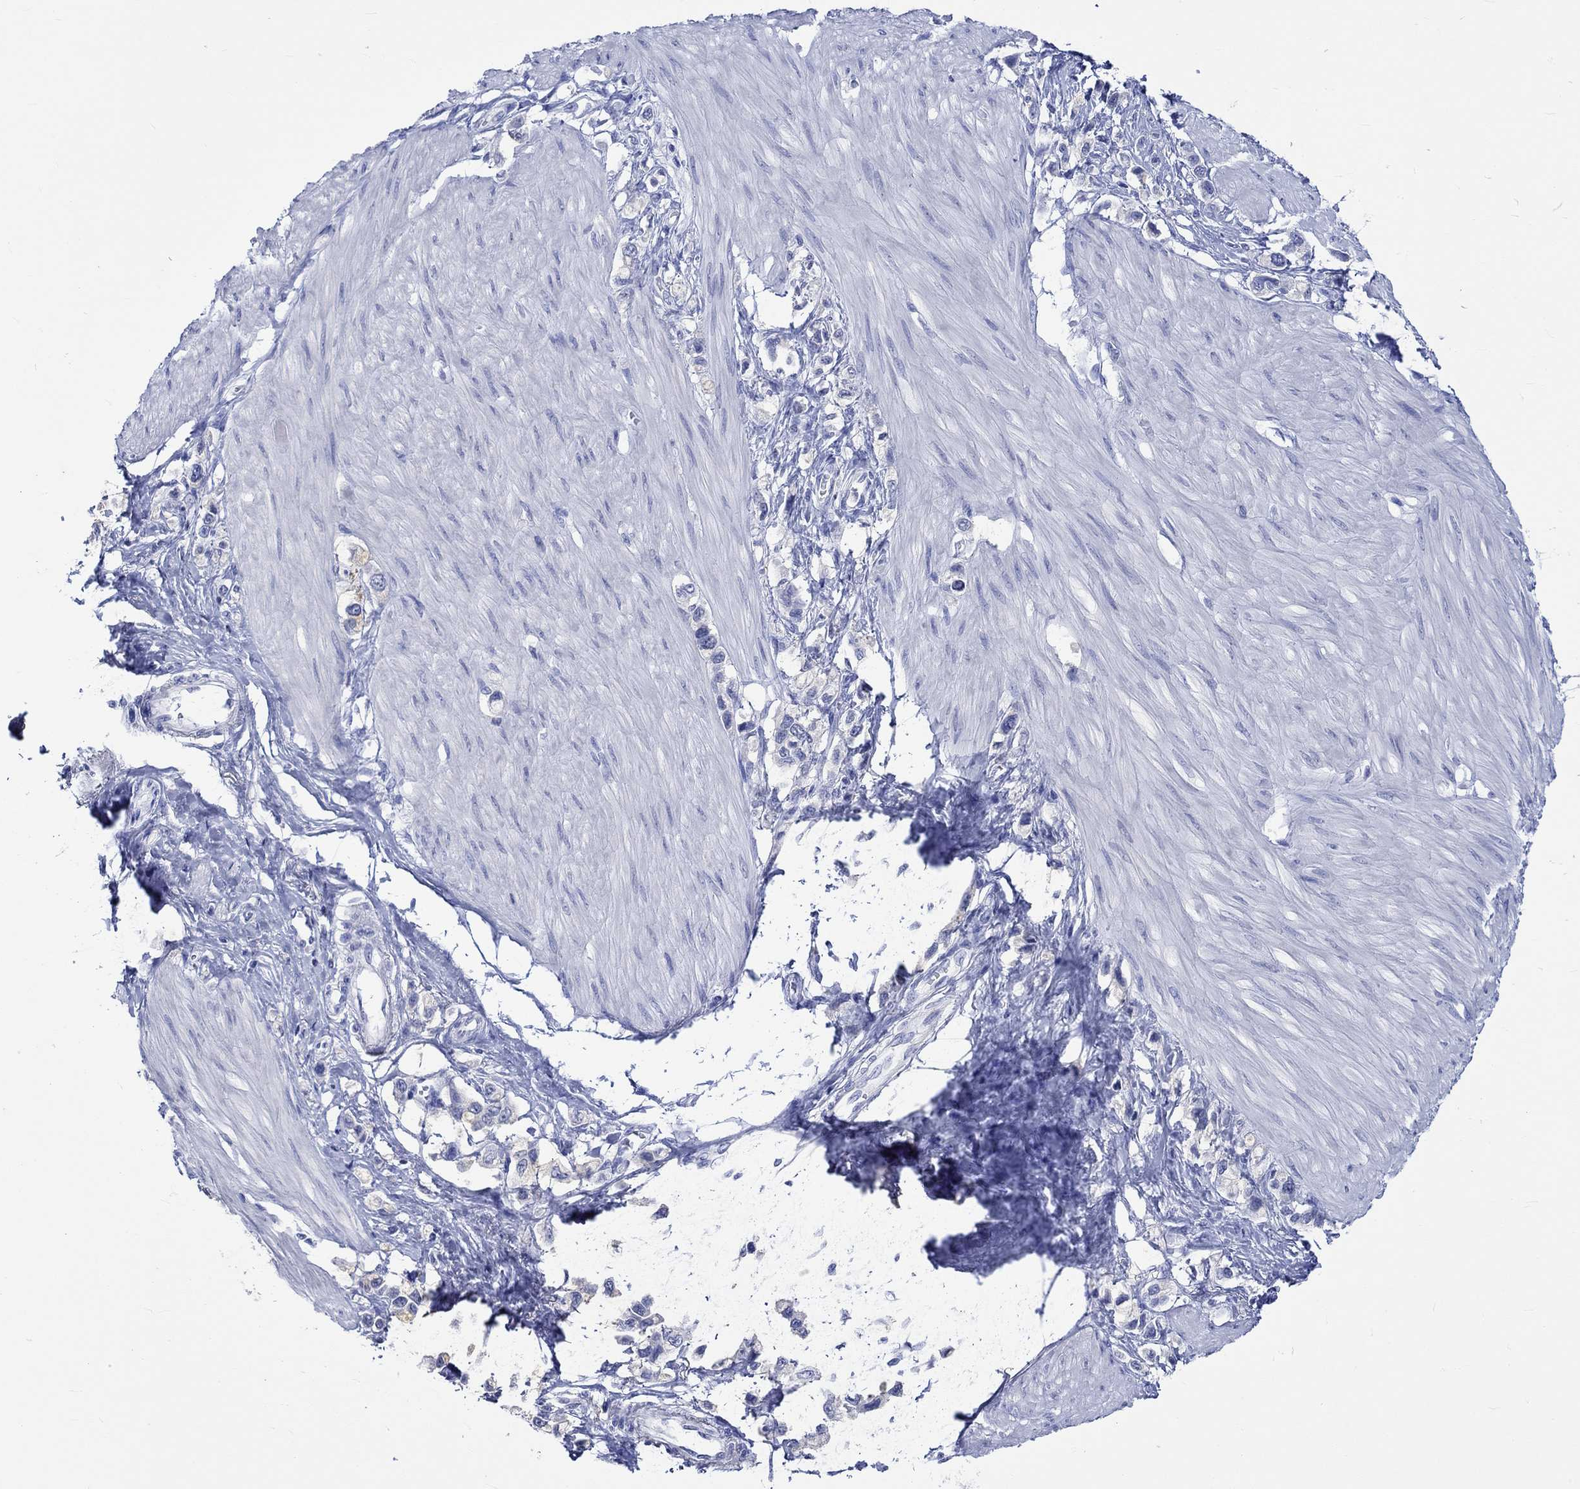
{"staining": {"intensity": "negative", "quantity": "none", "location": "none"}, "tissue": "stomach cancer", "cell_type": "Tumor cells", "image_type": "cancer", "snomed": [{"axis": "morphology", "description": "Normal tissue, NOS"}, {"axis": "morphology", "description": "Adenocarcinoma, NOS"}, {"axis": "morphology", "description": "Adenocarcinoma, High grade"}, {"axis": "topography", "description": "Stomach, upper"}, {"axis": "topography", "description": "Stomach"}], "caption": "Tumor cells are negative for protein expression in human stomach cancer. The staining is performed using DAB brown chromogen with nuclei counter-stained in using hematoxylin.", "gene": "KLHL35", "patient": {"sex": "female", "age": 65}}